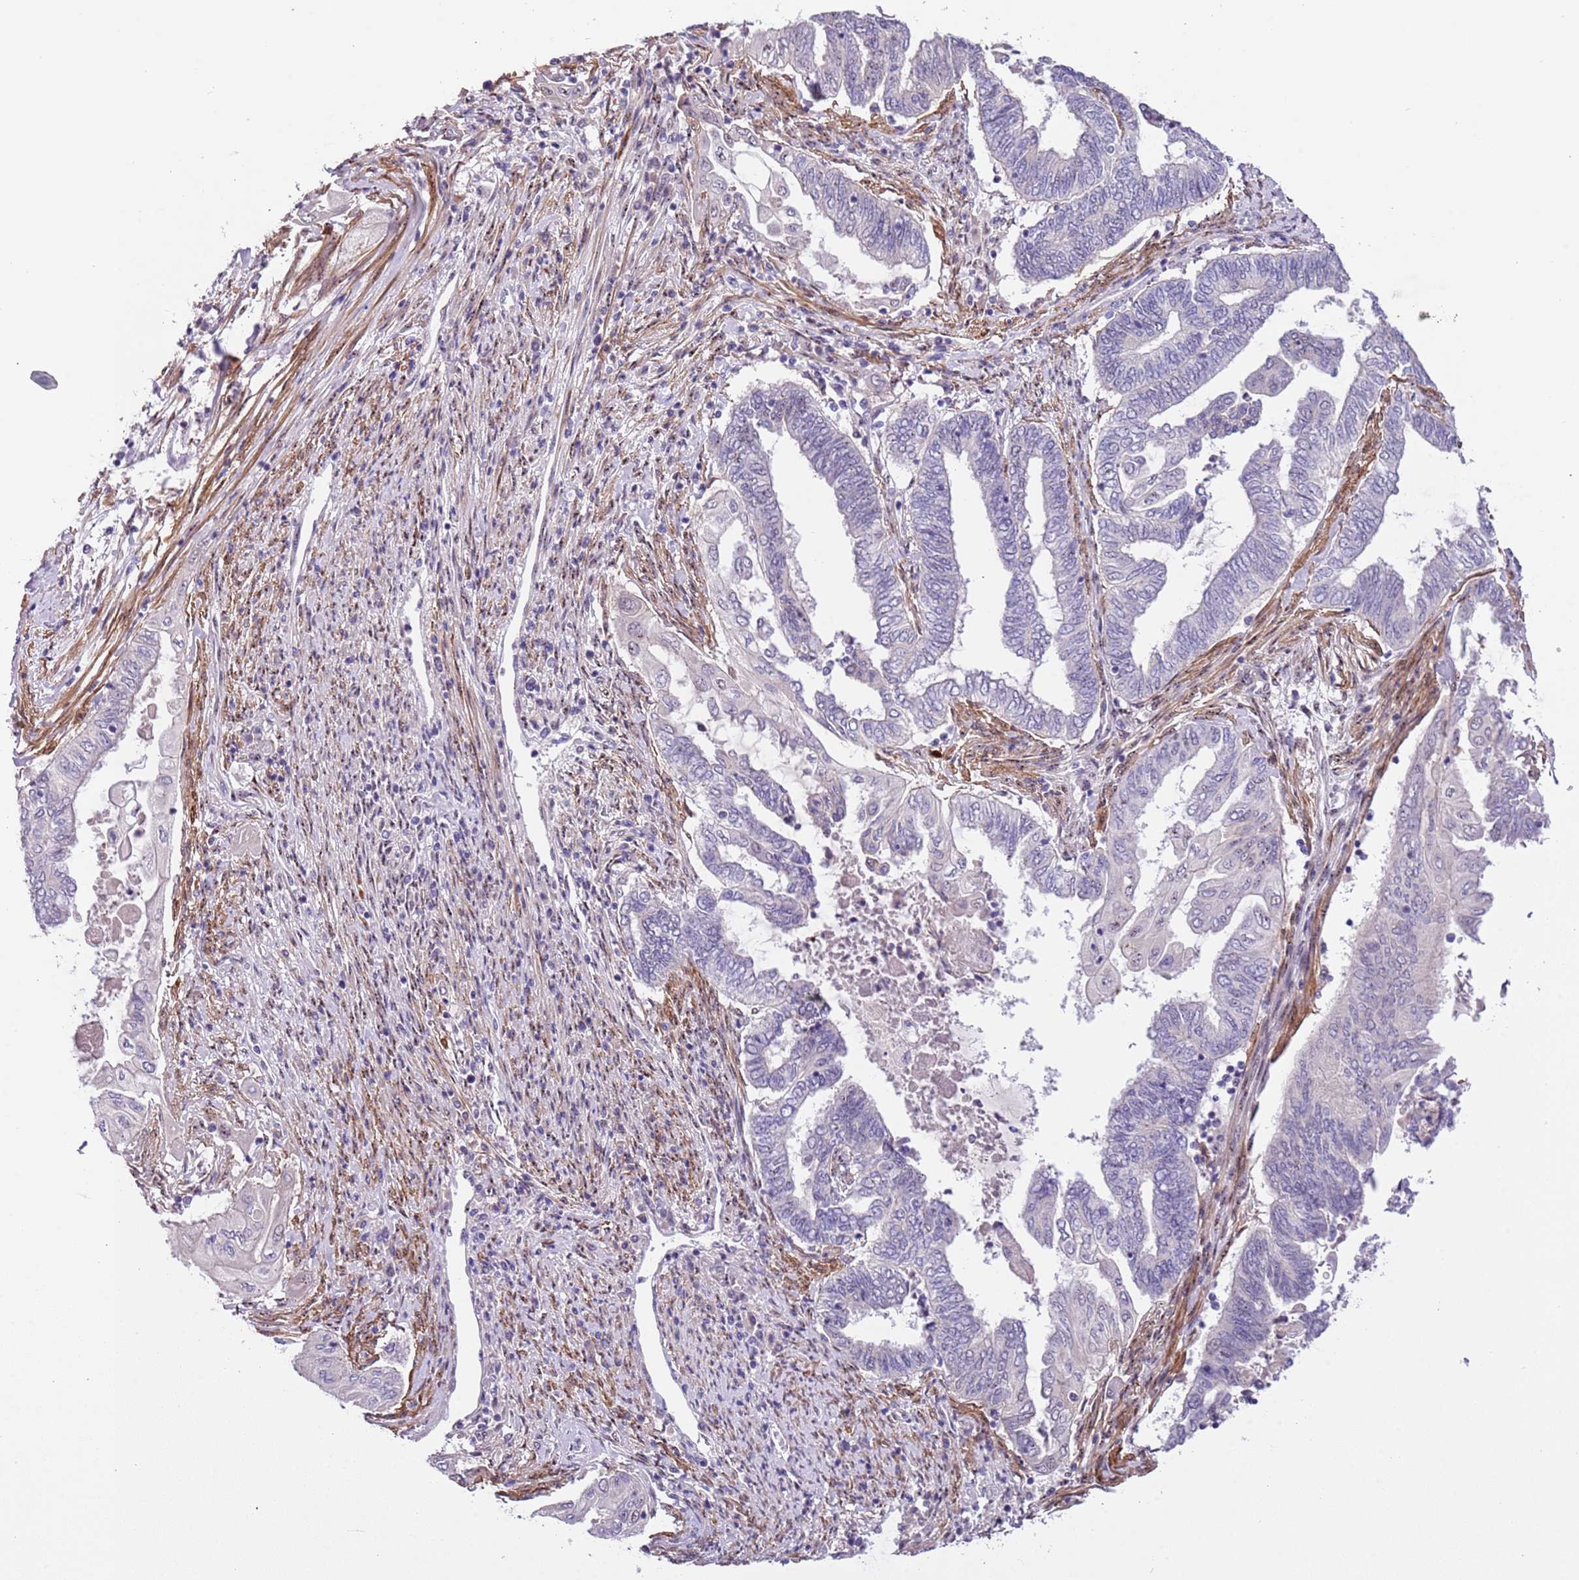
{"staining": {"intensity": "negative", "quantity": "none", "location": "none"}, "tissue": "endometrial cancer", "cell_type": "Tumor cells", "image_type": "cancer", "snomed": [{"axis": "morphology", "description": "Adenocarcinoma, NOS"}, {"axis": "topography", "description": "Uterus"}, {"axis": "topography", "description": "Endometrium"}], "caption": "Immunohistochemistry (IHC) of human endometrial cancer displays no staining in tumor cells.", "gene": "PLEKHH1", "patient": {"sex": "female", "age": 70}}